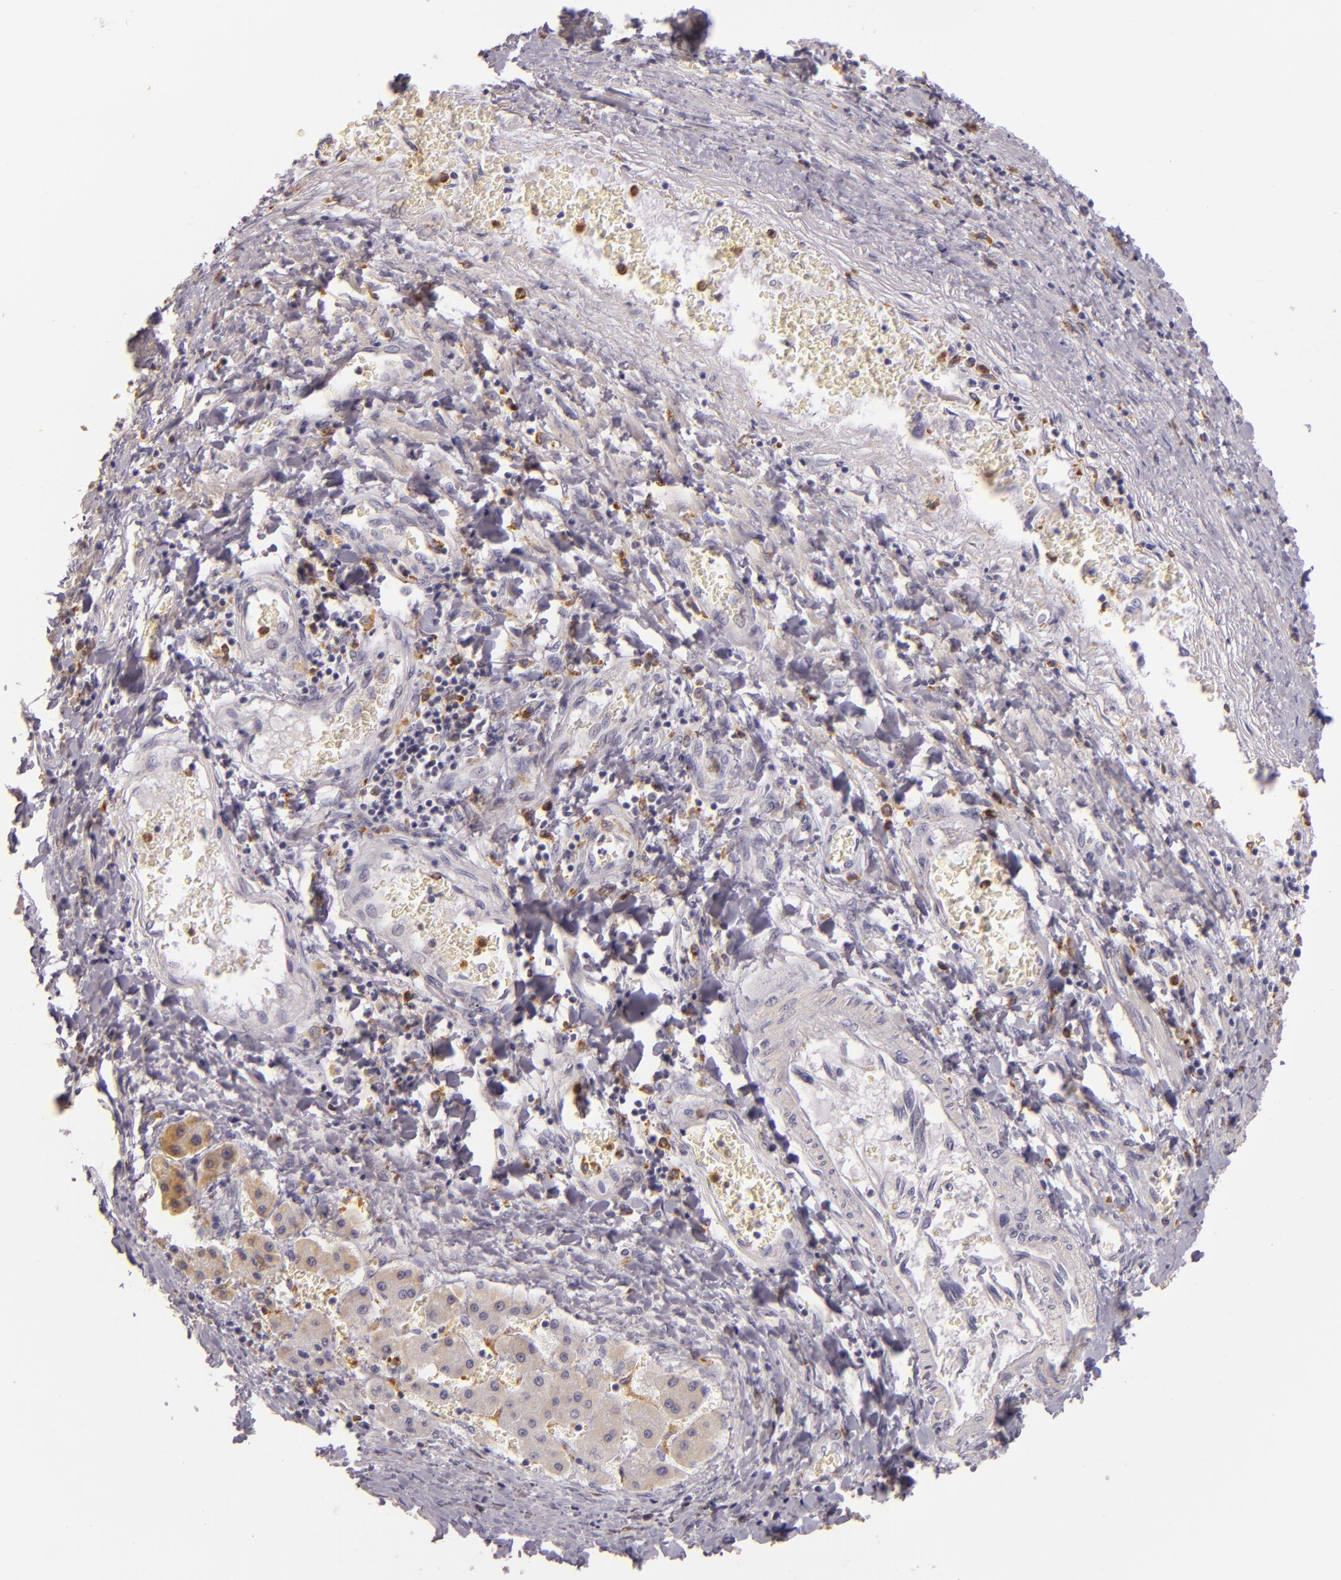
{"staining": {"intensity": "moderate", "quantity": "<25%", "location": "cytoplasmic/membranous"}, "tissue": "liver cancer", "cell_type": "Tumor cells", "image_type": "cancer", "snomed": [{"axis": "morphology", "description": "Carcinoma, Hepatocellular, NOS"}, {"axis": "topography", "description": "Liver"}], "caption": "IHC of hepatocellular carcinoma (liver) exhibits low levels of moderate cytoplasmic/membranous expression in about <25% of tumor cells. Immunohistochemistry stains the protein of interest in brown and the nuclei are stained blue.", "gene": "TLR8", "patient": {"sex": "male", "age": 24}}